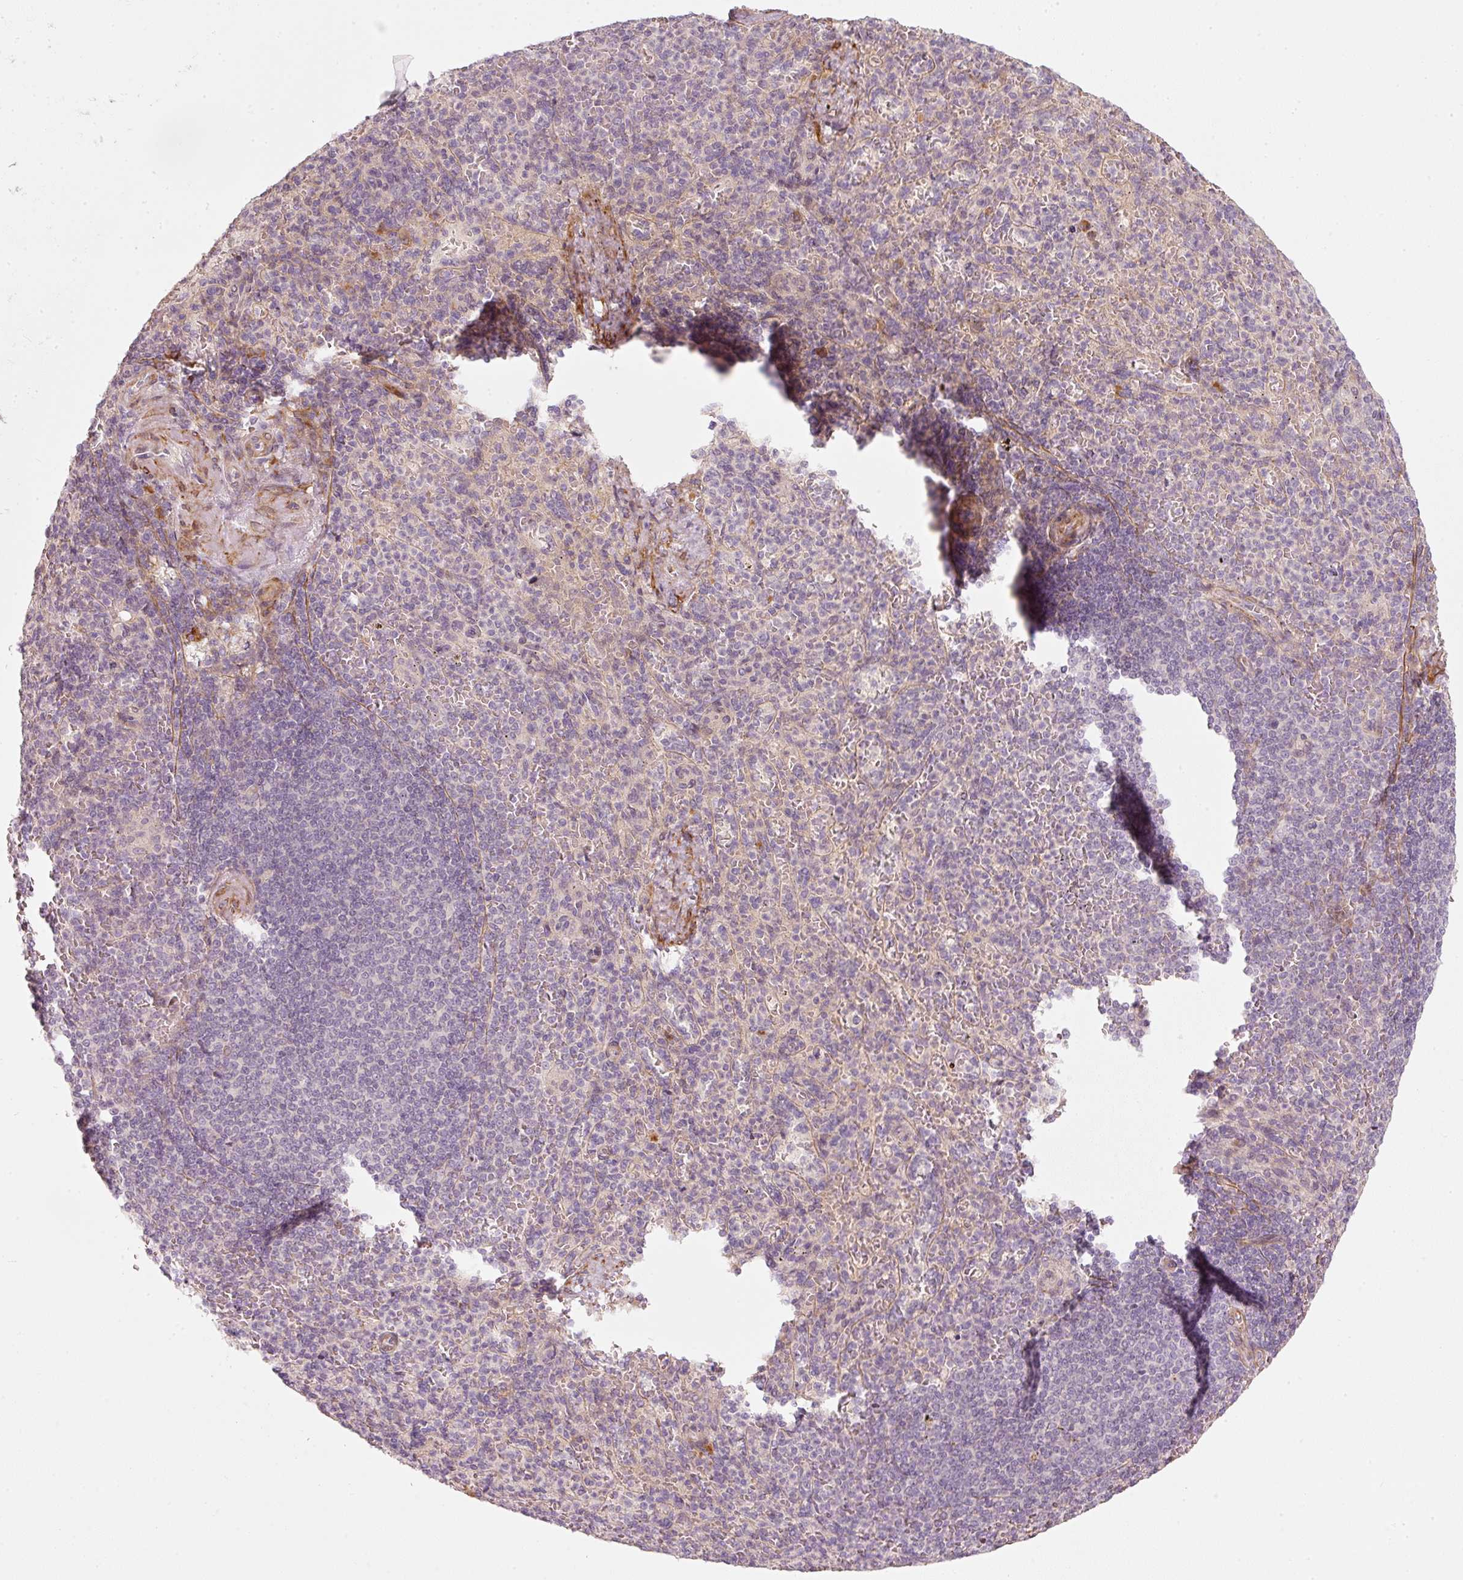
{"staining": {"intensity": "negative", "quantity": "none", "location": "none"}, "tissue": "spleen", "cell_type": "Cells in red pulp", "image_type": "normal", "snomed": [{"axis": "morphology", "description": "Normal tissue, NOS"}, {"axis": "topography", "description": "Spleen"}], "caption": "This is an IHC image of benign spleen. There is no positivity in cells in red pulp.", "gene": "KCNQ1", "patient": {"sex": "female", "age": 74}}